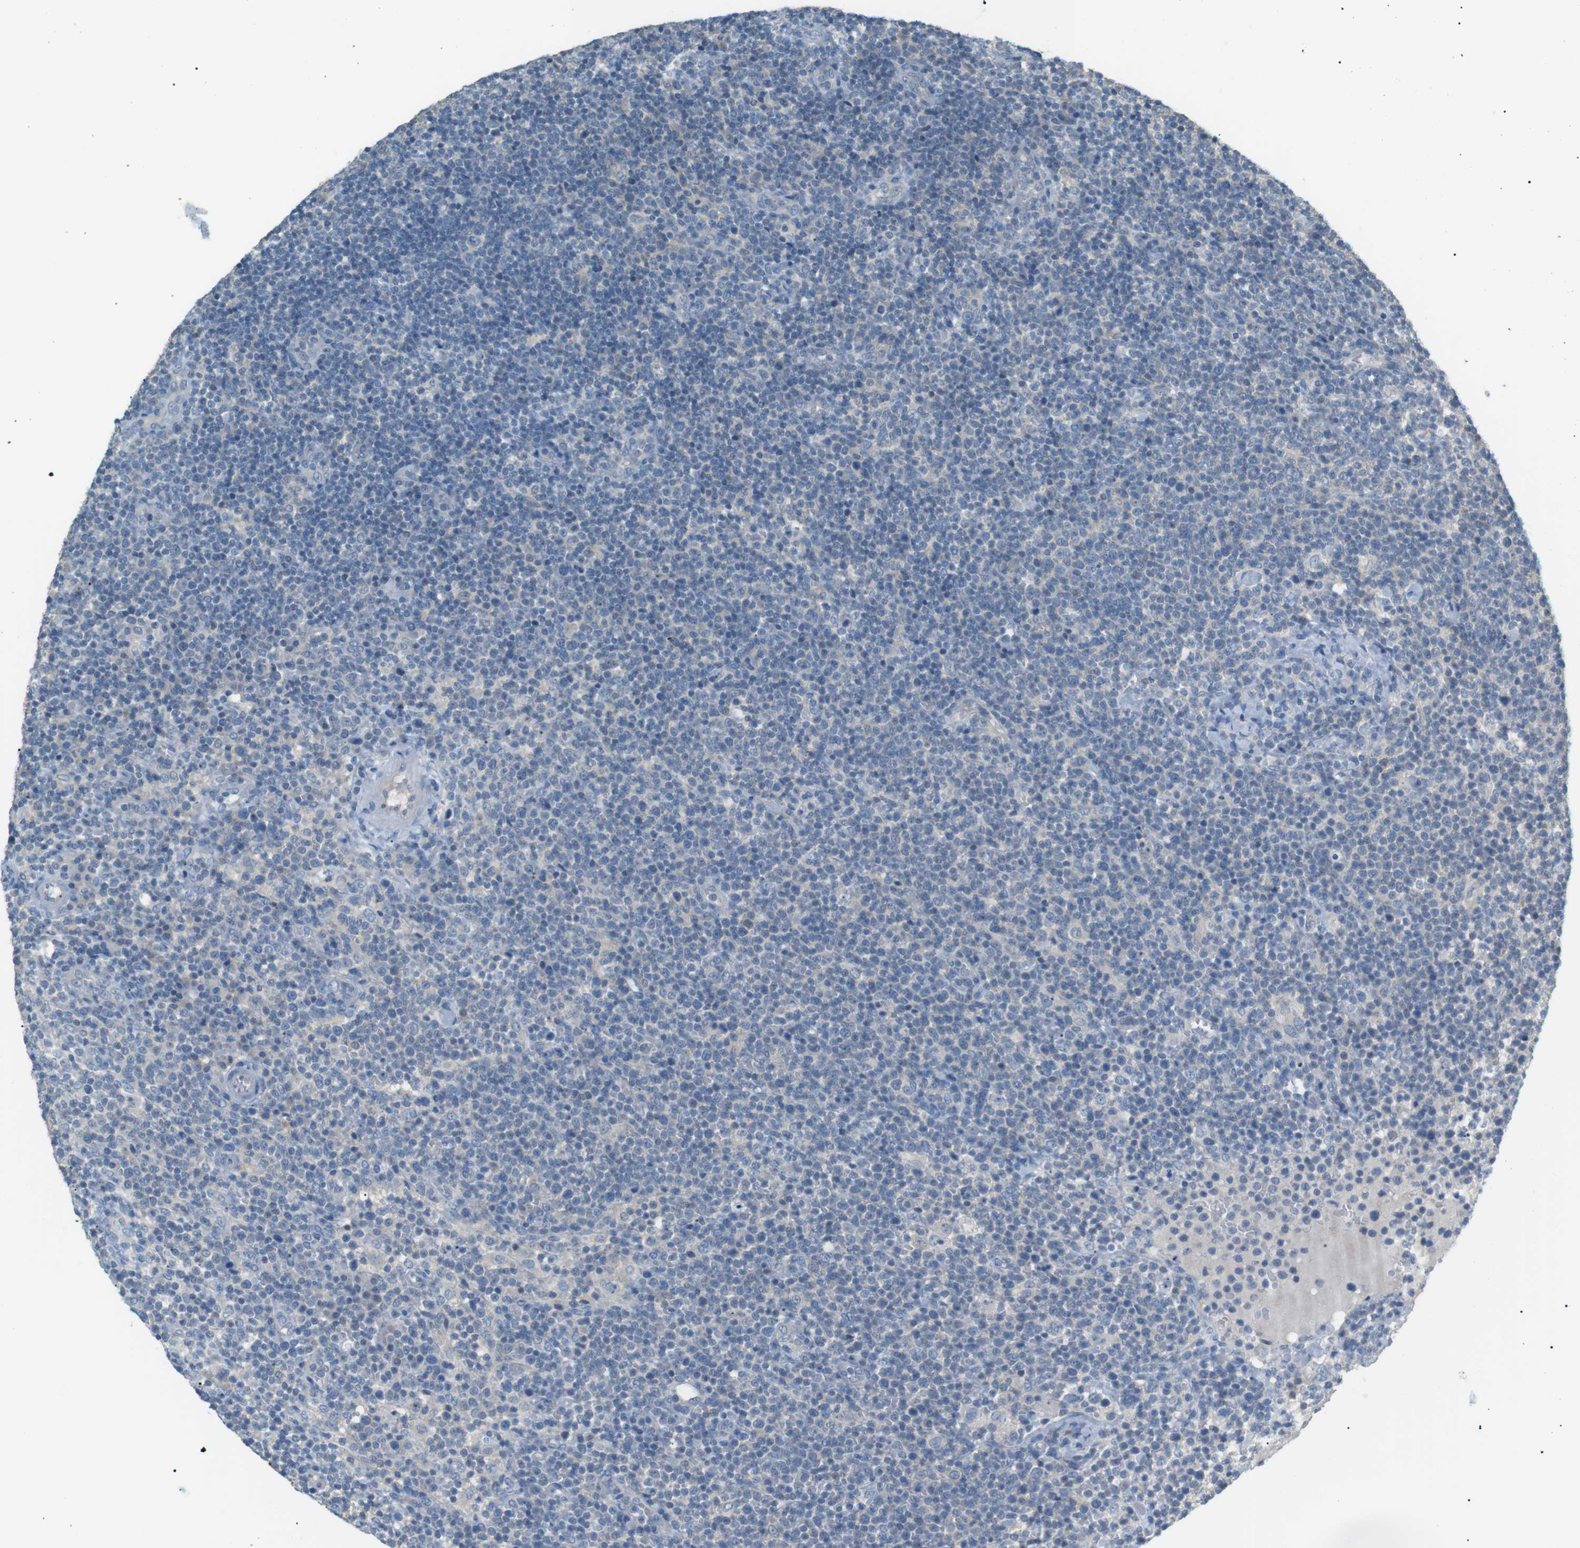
{"staining": {"intensity": "negative", "quantity": "none", "location": "none"}, "tissue": "lymphoma", "cell_type": "Tumor cells", "image_type": "cancer", "snomed": [{"axis": "morphology", "description": "Malignant lymphoma, non-Hodgkin's type, High grade"}, {"axis": "topography", "description": "Lymph node"}], "caption": "Immunohistochemistry photomicrograph of human lymphoma stained for a protein (brown), which demonstrates no expression in tumor cells. Brightfield microscopy of immunohistochemistry stained with DAB (3,3'-diaminobenzidine) (brown) and hematoxylin (blue), captured at high magnification.", "gene": "CDH26", "patient": {"sex": "male", "age": 61}}